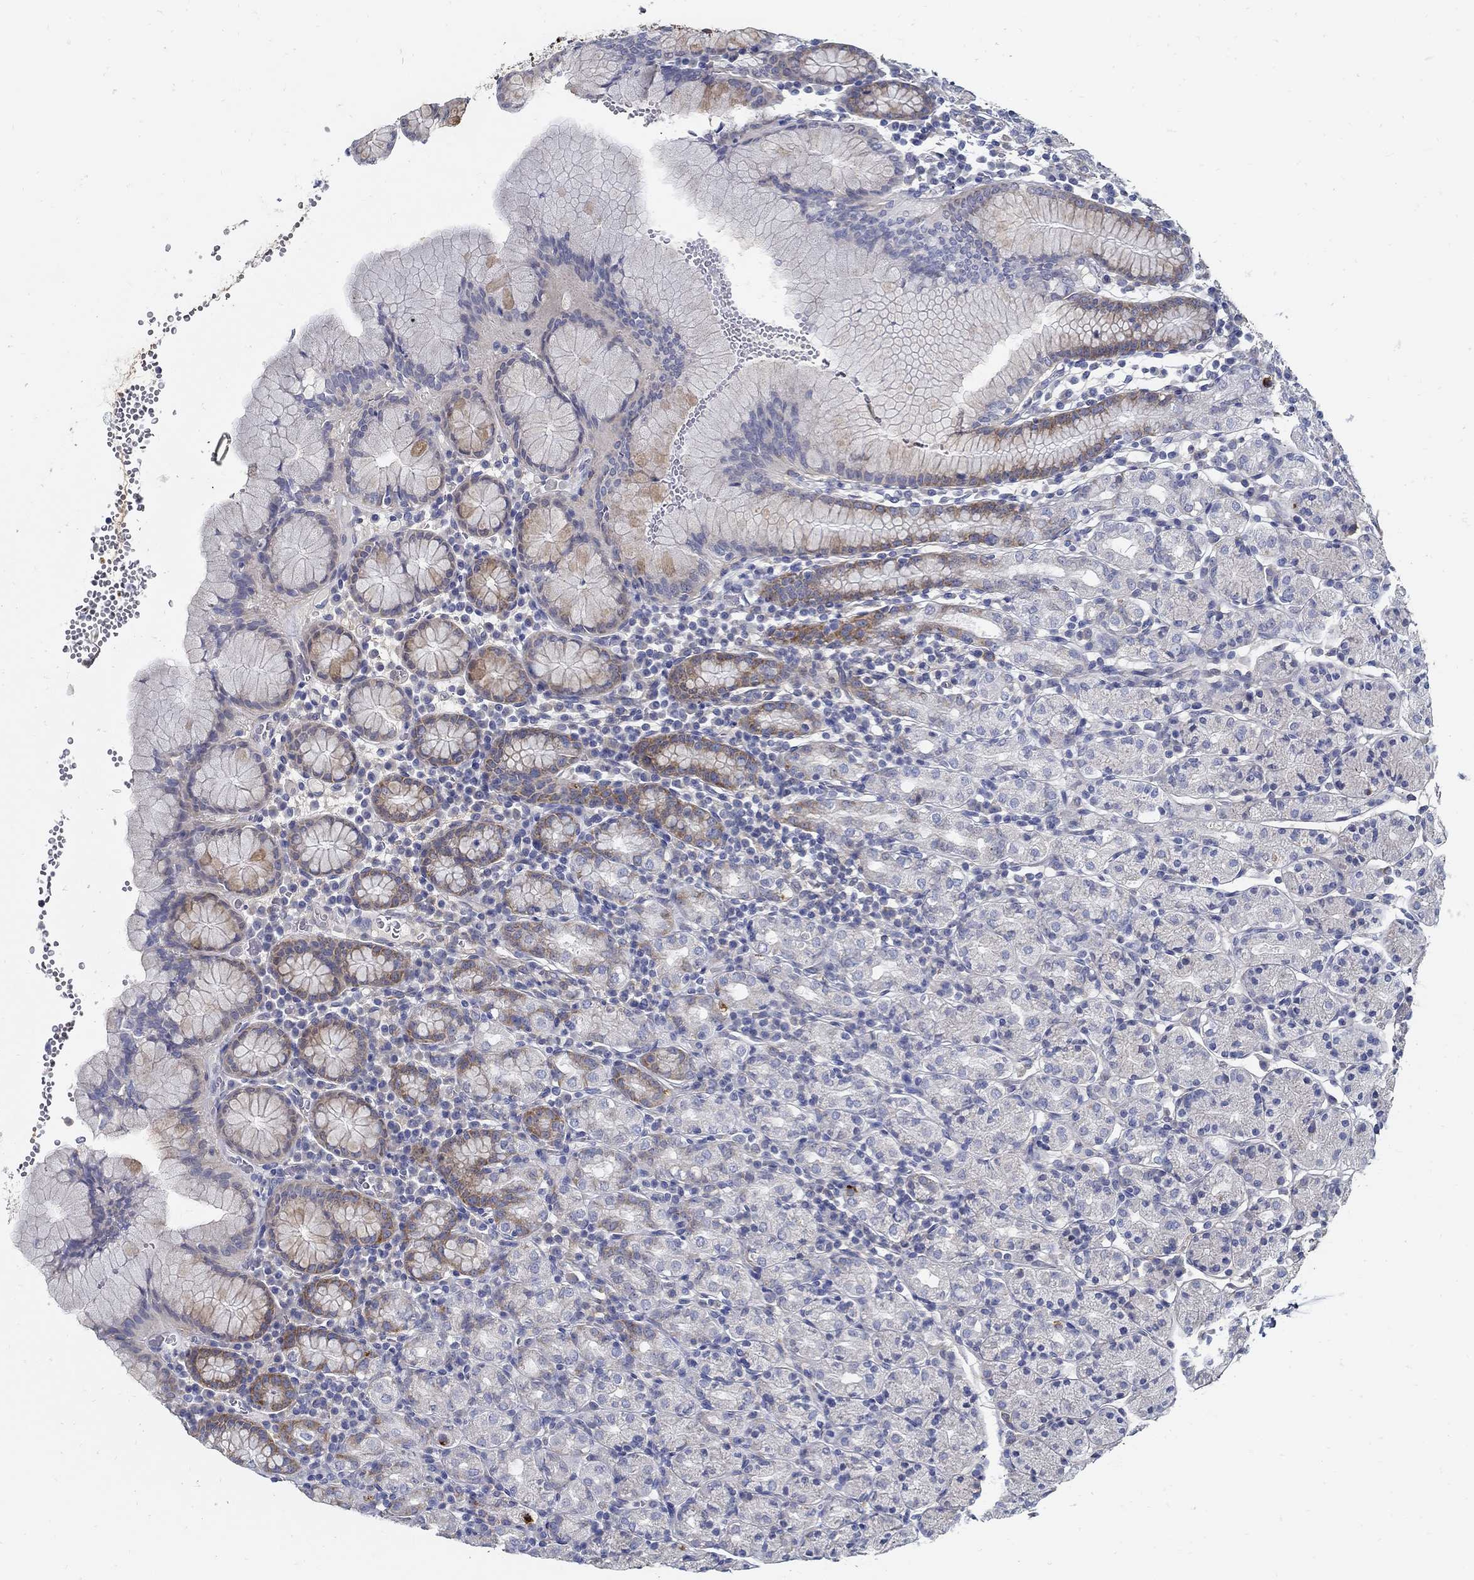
{"staining": {"intensity": "moderate", "quantity": "<25%", "location": "cytoplasmic/membranous"}, "tissue": "stomach", "cell_type": "Glandular cells", "image_type": "normal", "snomed": [{"axis": "morphology", "description": "Normal tissue, NOS"}, {"axis": "topography", "description": "Stomach, upper"}, {"axis": "topography", "description": "Stomach"}], "caption": "IHC of unremarkable human stomach displays low levels of moderate cytoplasmic/membranous staining in about <25% of glandular cells.", "gene": "TGFBI", "patient": {"sex": "male", "age": 62}}